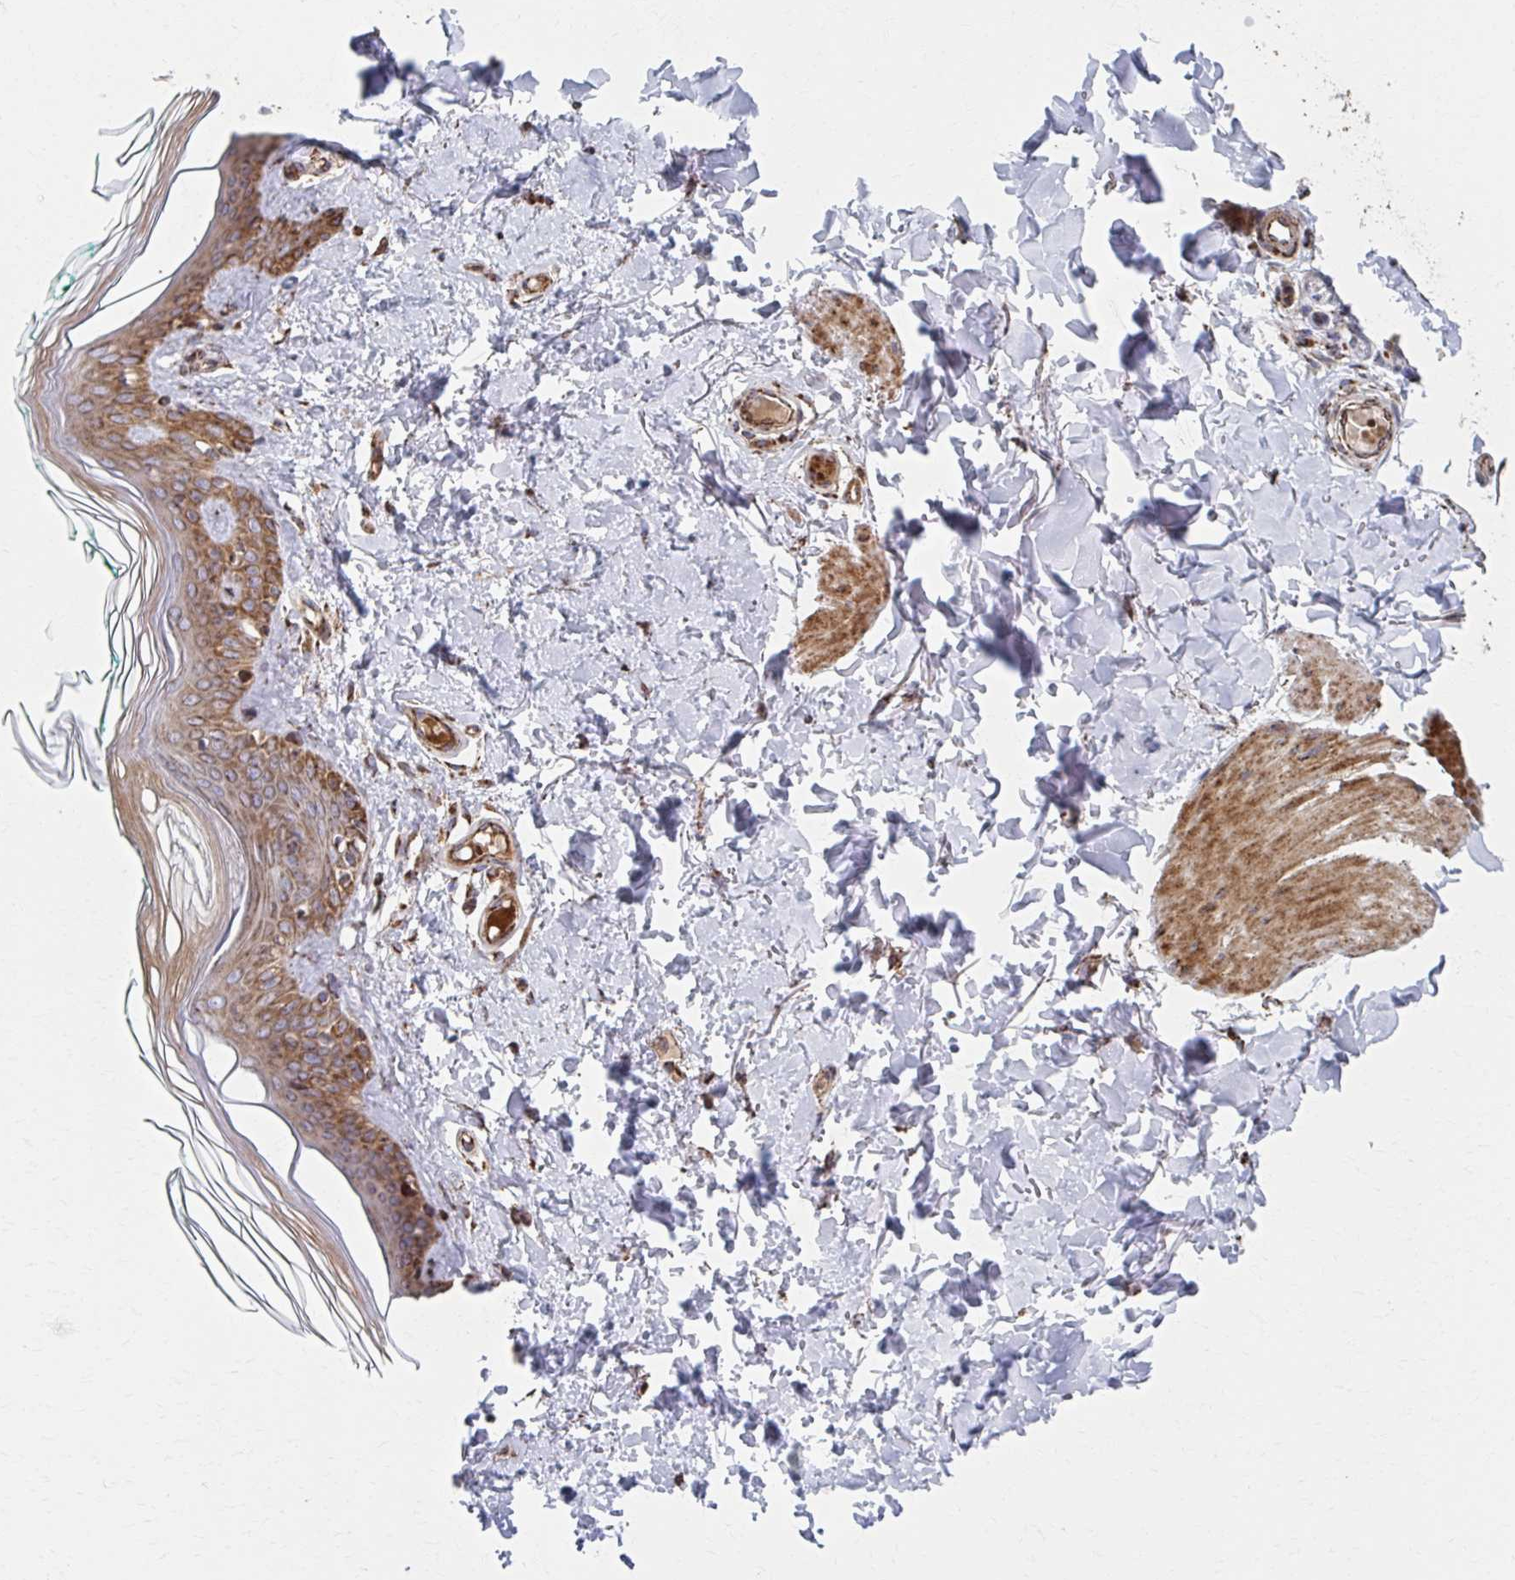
{"staining": {"intensity": "moderate", "quantity": ">75%", "location": "cytoplasmic/membranous"}, "tissue": "skin", "cell_type": "Fibroblasts", "image_type": "normal", "snomed": [{"axis": "morphology", "description": "Normal tissue, NOS"}, {"axis": "topography", "description": "Skin"}, {"axis": "topography", "description": "Peripheral nerve tissue"}], "caption": "The image exhibits immunohistochemical staining of benign skin. There is moderate cytoplasmic/membranous expression is identified in about >75% of fibroblasts.", "gene": "SAT1", "patient": {"sex": "female", "age": 45}}